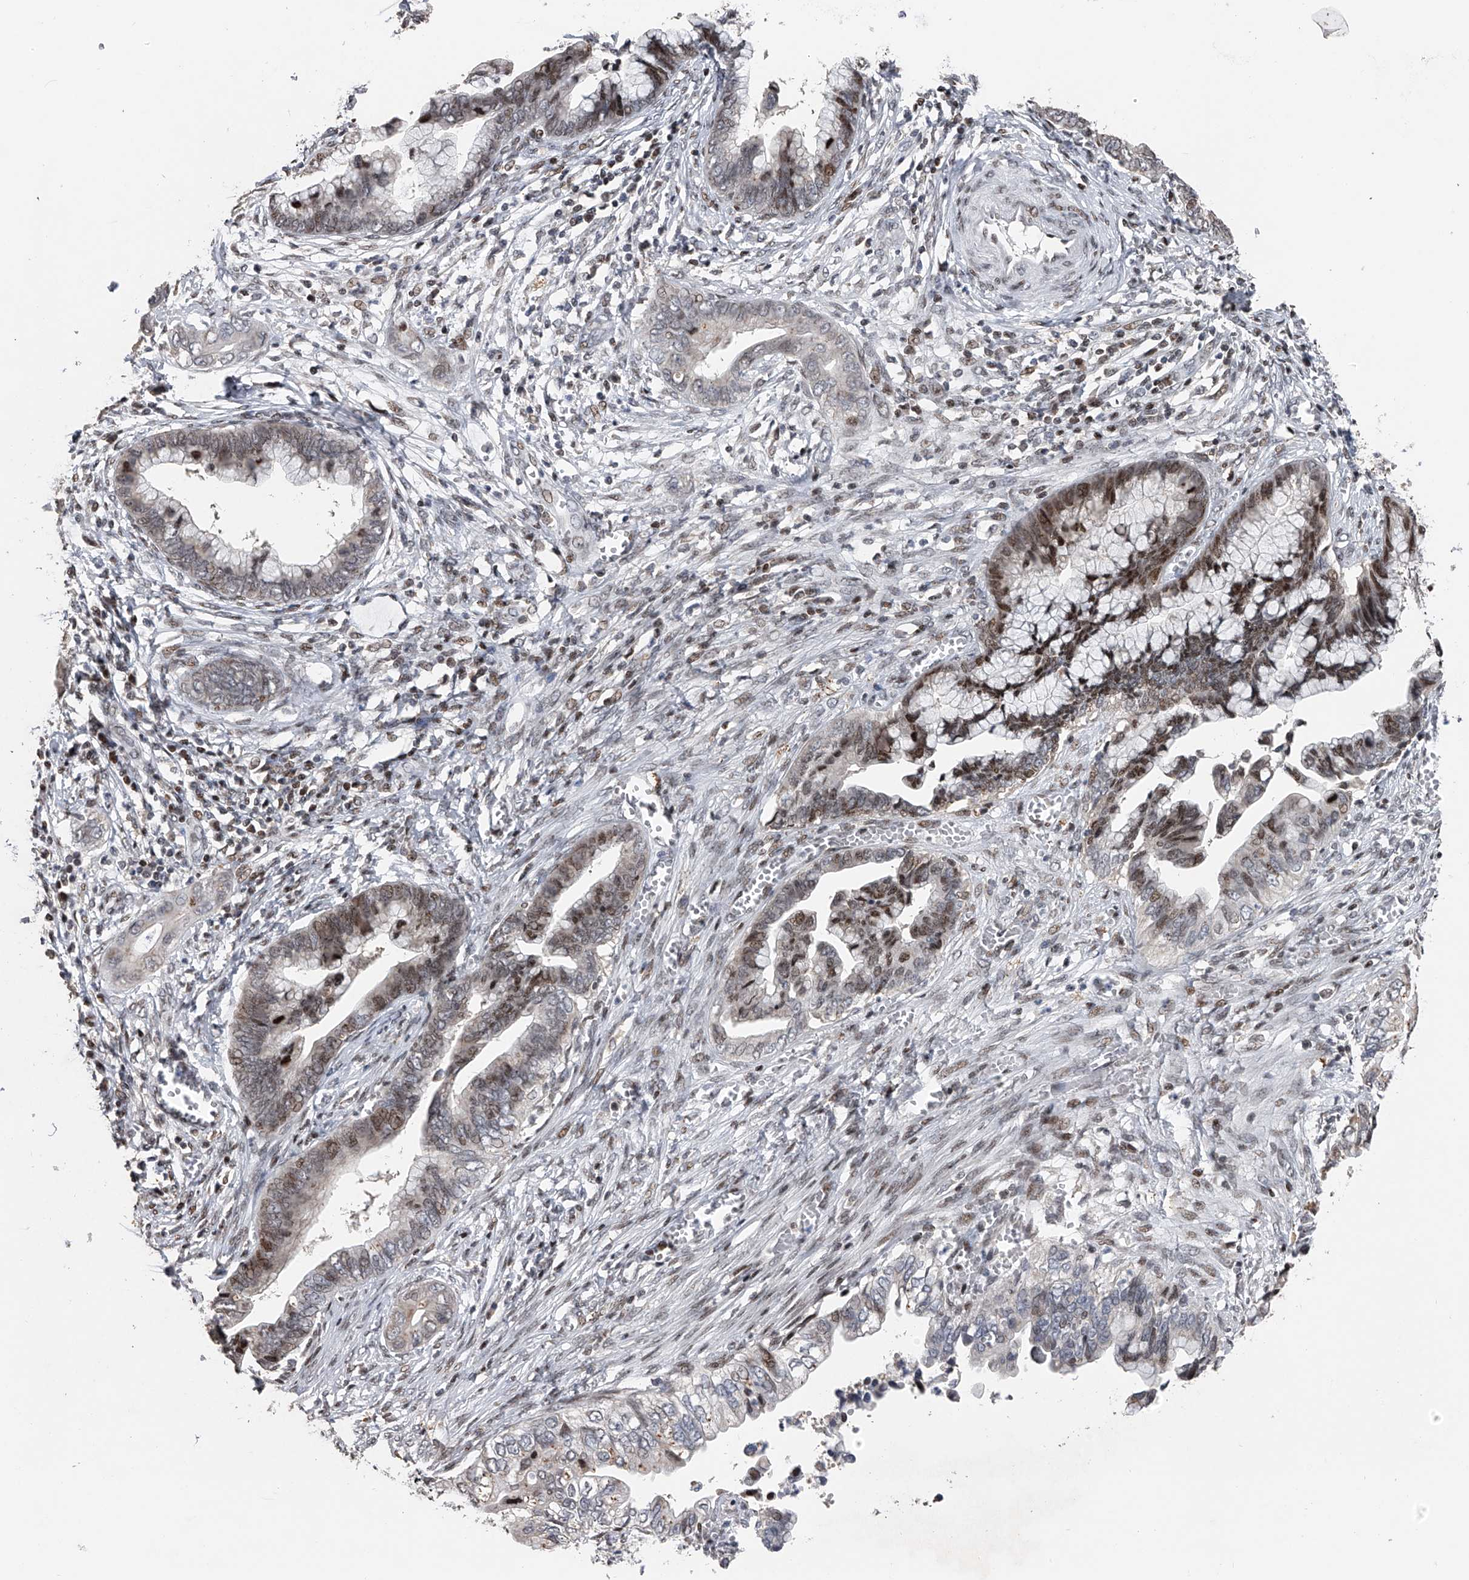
{"staining": {"intensity": "weak", "quantity": "<25%", "location": "nuclear"}, "tissue": "cervical cancer", "cell_type": "Tumor cells", "image_type": "cancer", "snomed": [{"axis": "morphology", "description": "Adenocarcinoma, NOS"}, {"axis": "topography", "description": "Cervix"}], "caption": "A micrograph of human adenocarcinoma (cervical) is negative for staining in tumor cells.", "gene": "RWDD2A", "patient": {"sex": "female", "age": 44}}